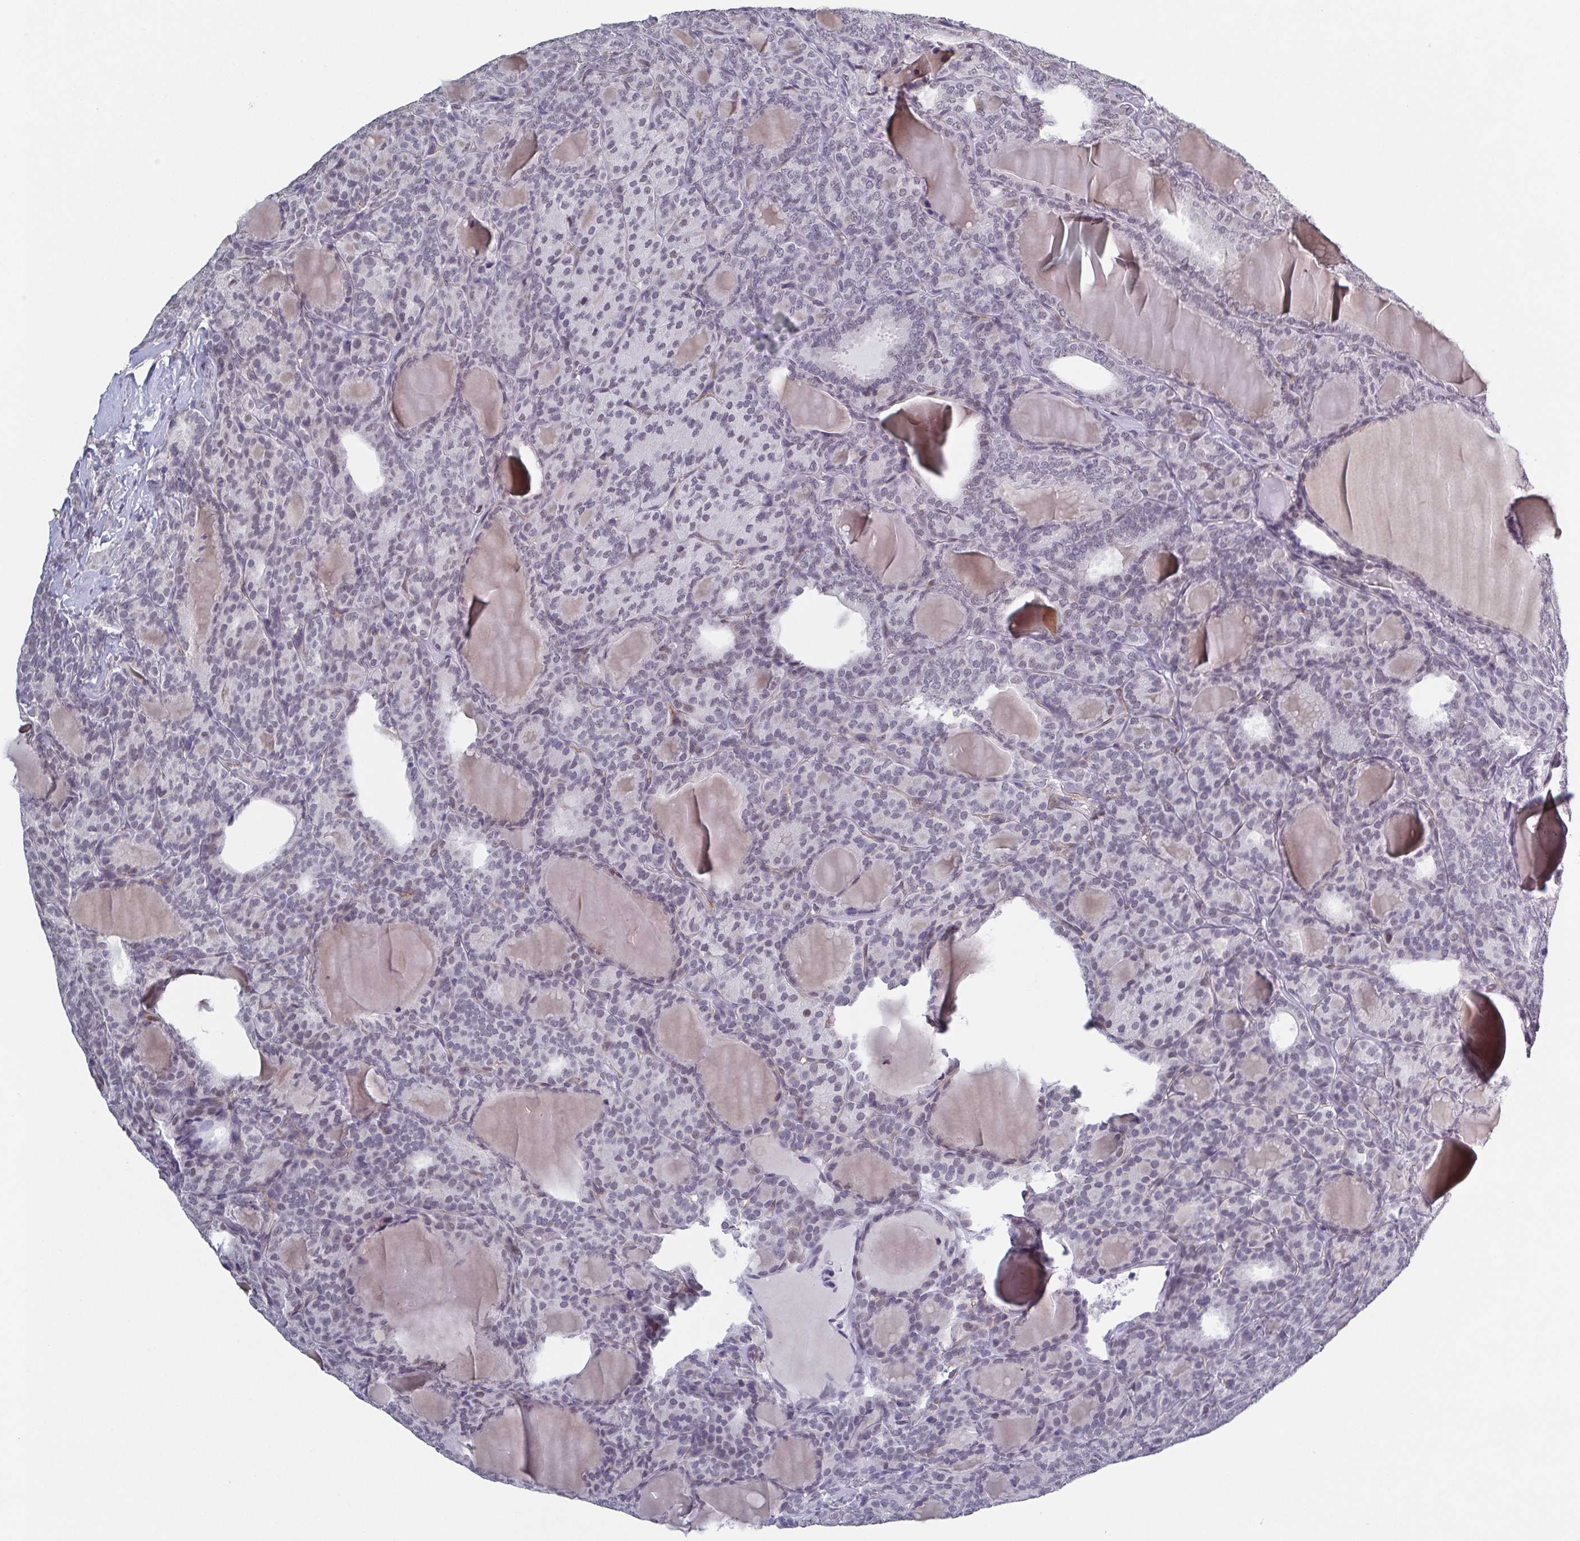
{"staining": {"intensity": "negative", "quantity": "none", "location": "none"}, "tissue": "thyroid cancer", "cell_type": "Tumor cells", "image_type": "cancer", "snomed": [{"axis": "morphology", "description": "Follicular adenoma carcinoma, NOS"}, {"axis": "topography", "description": "Thyroid gland"}], "caption": "An immunohistochemistry (IHC) photomicrograph of thyroid cancer is shown. There is no staining in tumor cells of thyroid cancer. Brightfield microscopy of IHC stained with DAB (brown) and hematoxylin (blue), captured at high magnification.", "gene": "TMEM92", "patient": {"sex": "male", "age": 74}}